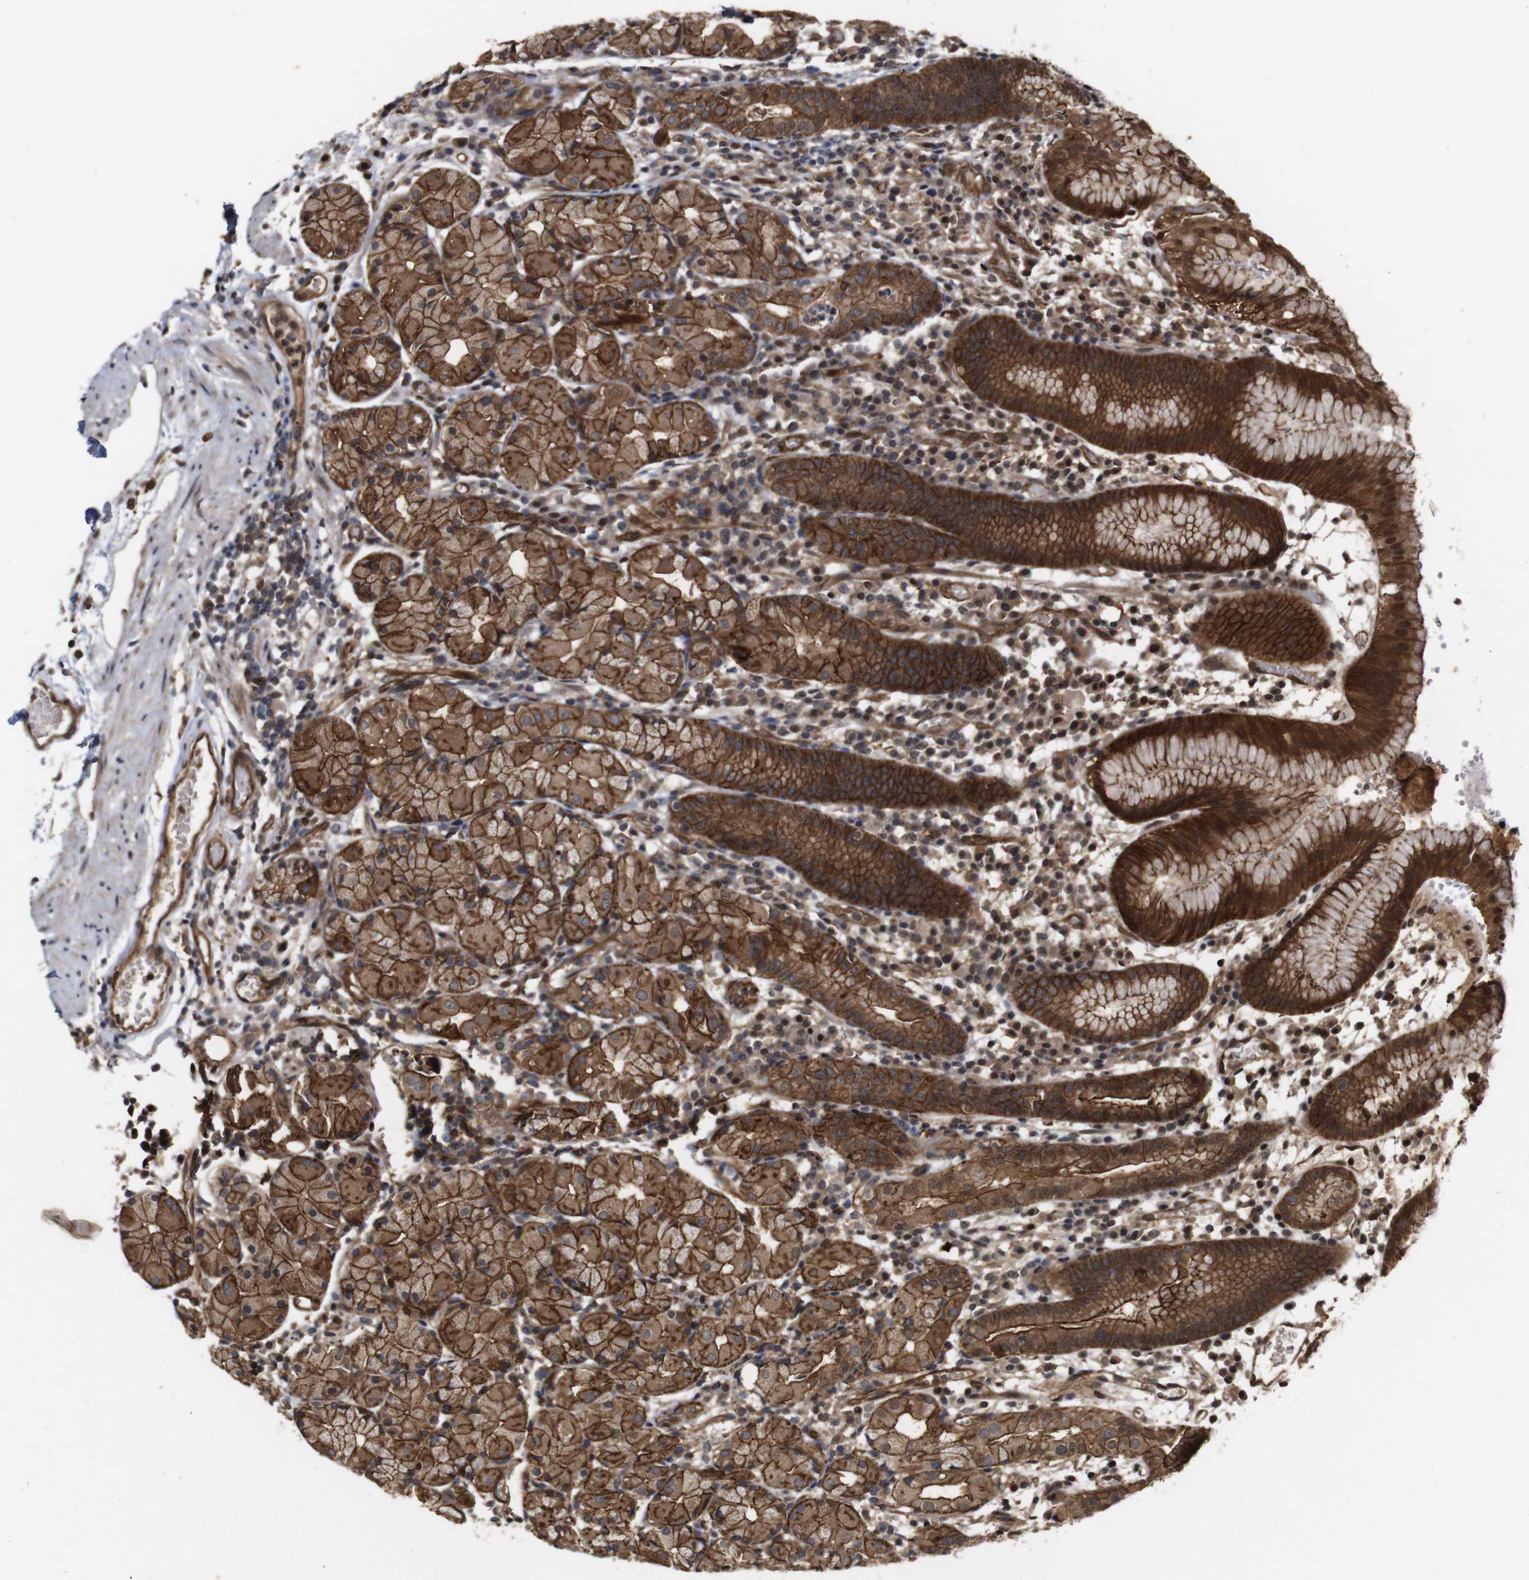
{"staining": {"intensity": "strong", "quantity": ">75%", "location": "cytoplasmic/membranous"}, "tissue": "stomach", "cell_type": "Glandular cells", "image_type": "normal", "snomed": [{"axis": "morphology", "description": "Normal tissue, NOS"}, {"axis": "topography", "description": "Stomach"}, {"axis": "topography", "description": "Stomach, lower"}], "caption": "A high amount of strong cytoplasmic/membranous positivity is present in approximately >75% of glandular cells in benign stomach.", "gene": "NANOS1", "patient": {"sex": "female", "age": 75}}